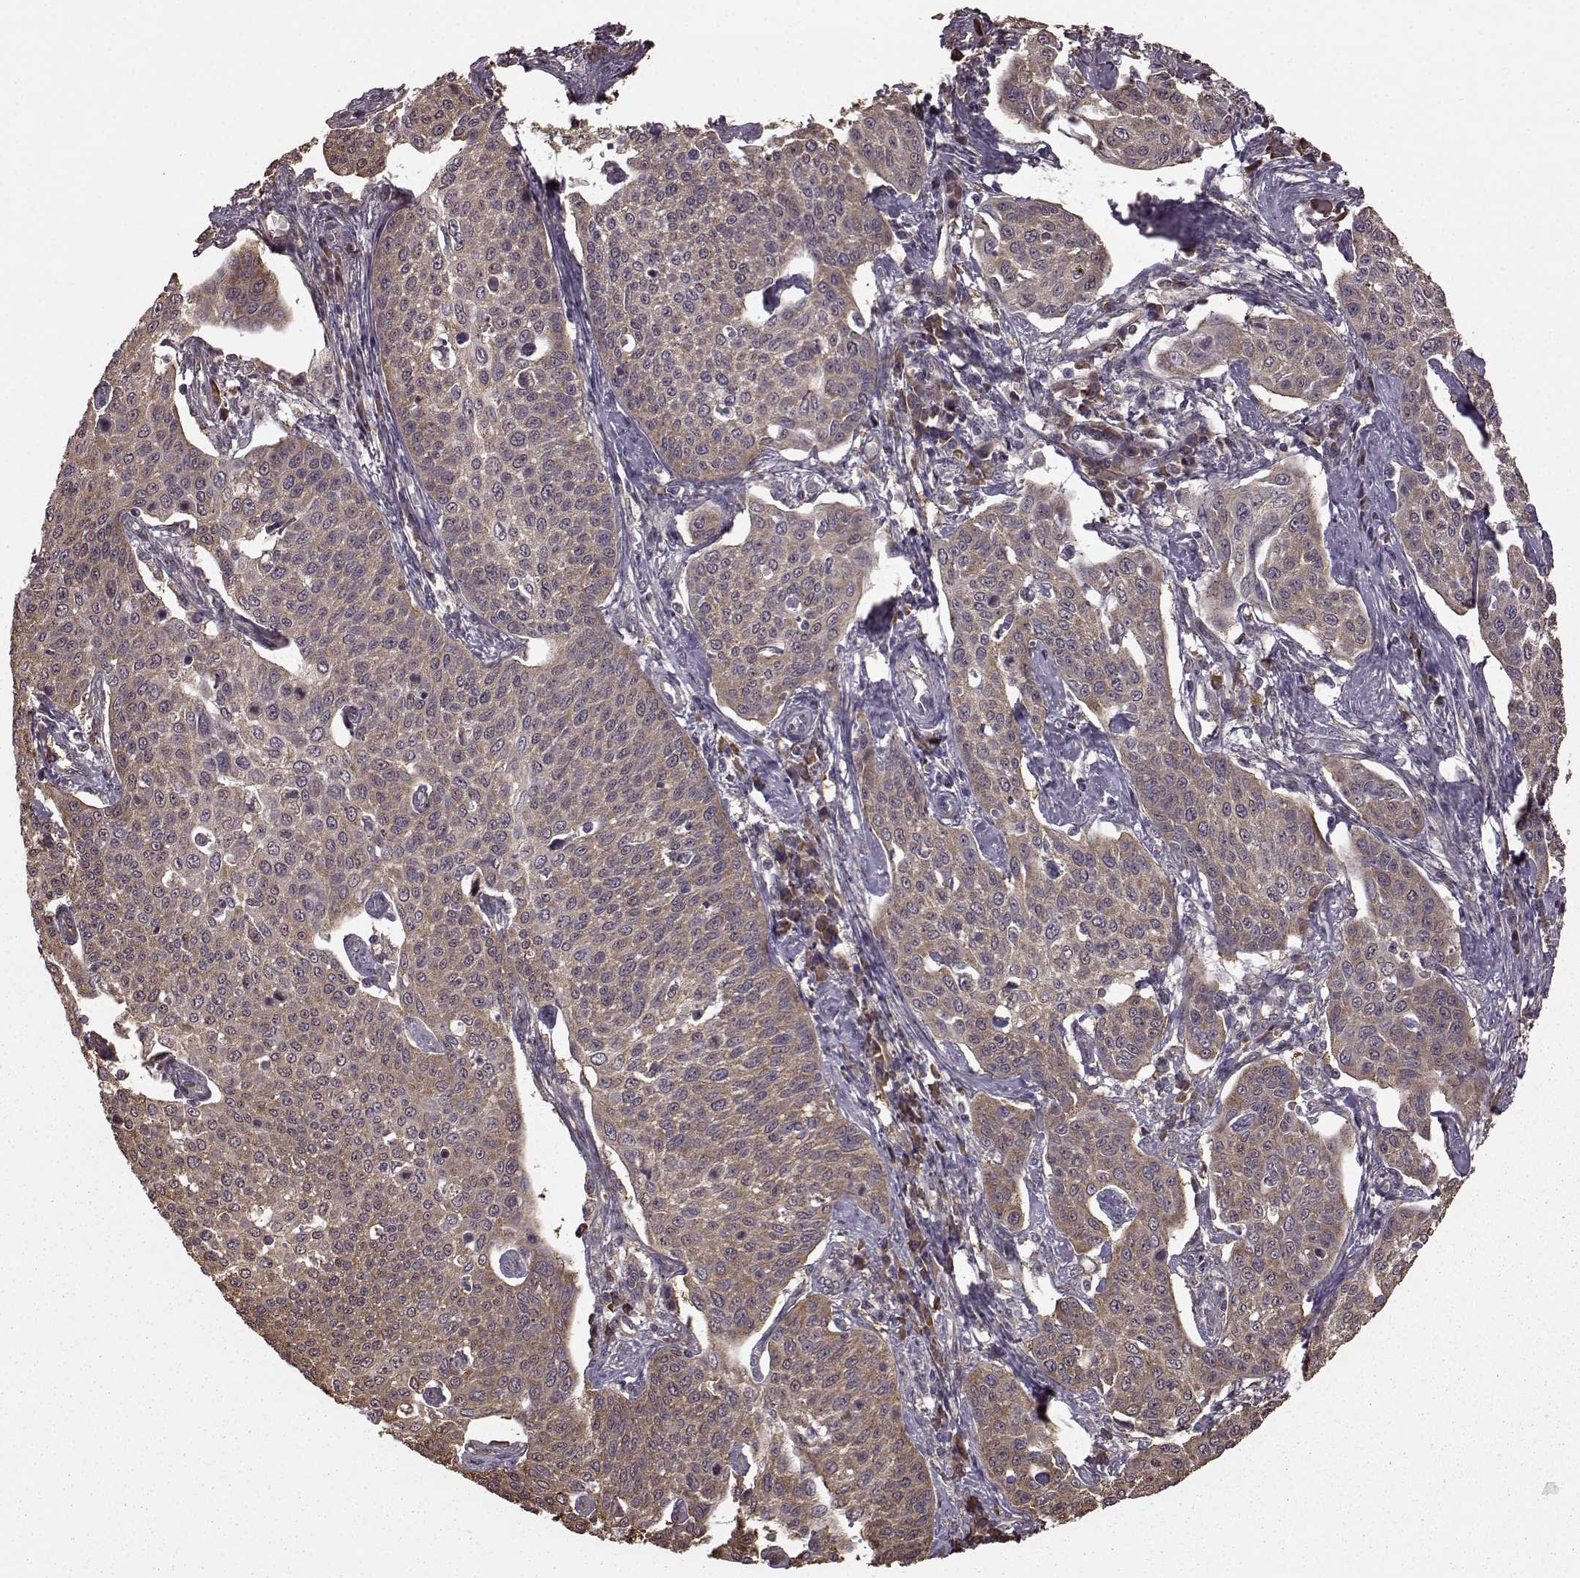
{"staining": {"intensity": "moderate", "quantity": "25%-75%", "location": "cytoplasmic/membranous"}, "tissue": "cervical cancer", "cell_type": "Tumor cells", "image_type": "cancer", "snomed": [{"axis": "morphology", "description": "Squamous cell carcinoma, NOS"}, {"axis": "topography", "description": "Cervix"}], "caption": "Protein analysis of cervical squamous cell carcinoma tissue displays moderate cytoplasmic/membranous positivity in approximately 25%-75% of tumor cells.", "gene": "NME1-NME2", "patient": {"sex": "female", "age": 34}}